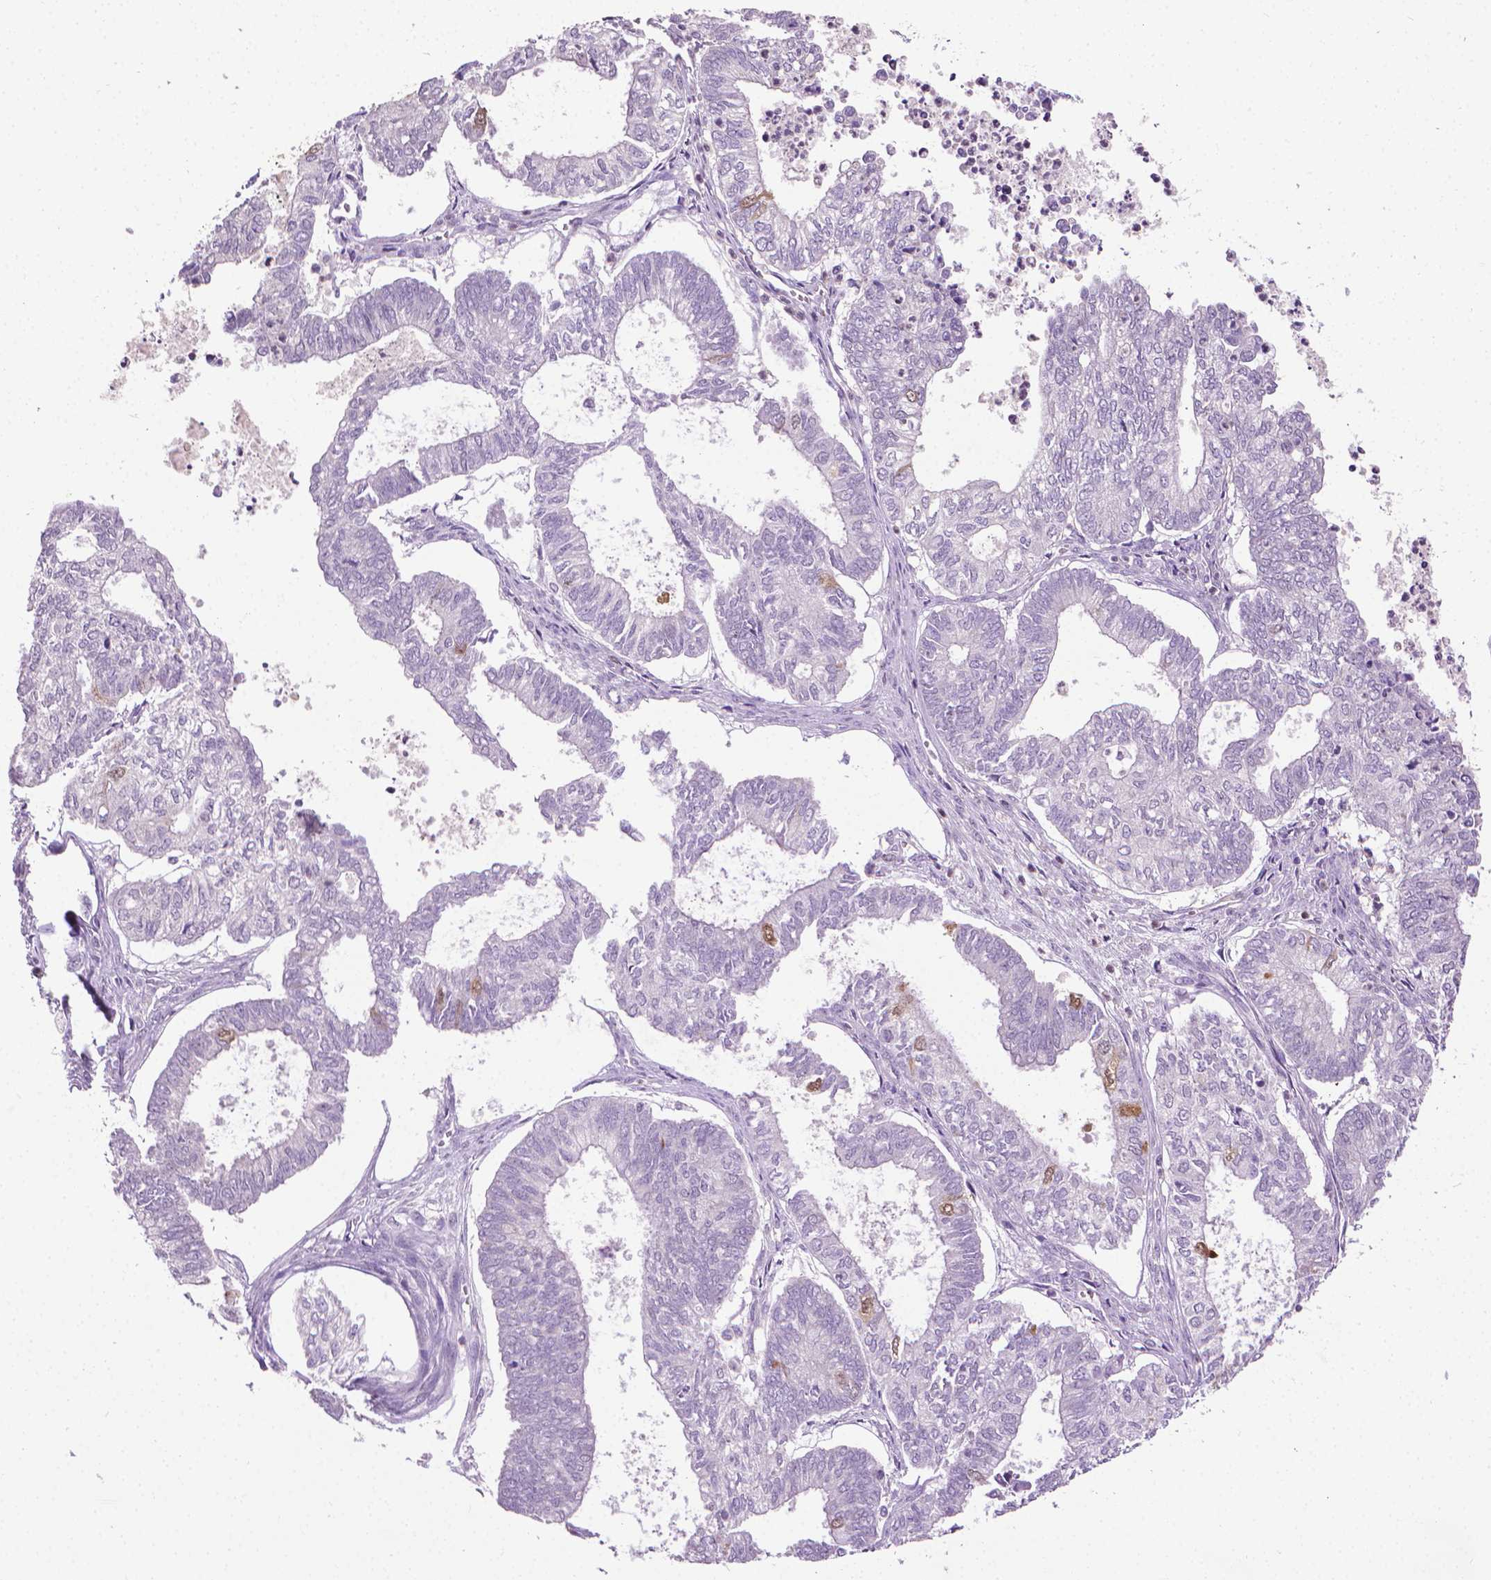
{"staining": {"intensity": "negative", "quantity": "none", "location": "none"}, "tissue": "ovarian cancer", "cell_type": "Tumor cells", "image_type": "cancer", "snomed": [{"axis": "morphology", "description": "Carcinoma, endometroid"}, {"axis": "topography", "description": "Ovary"}], "caption": "DAB immunohistochemical staining of human ovarian cancer (endometroid carcinoma) displays no significant staining in tumor cells.", "gene": "CDKN2D", "patient": {"sex": "female", "age": 64}}